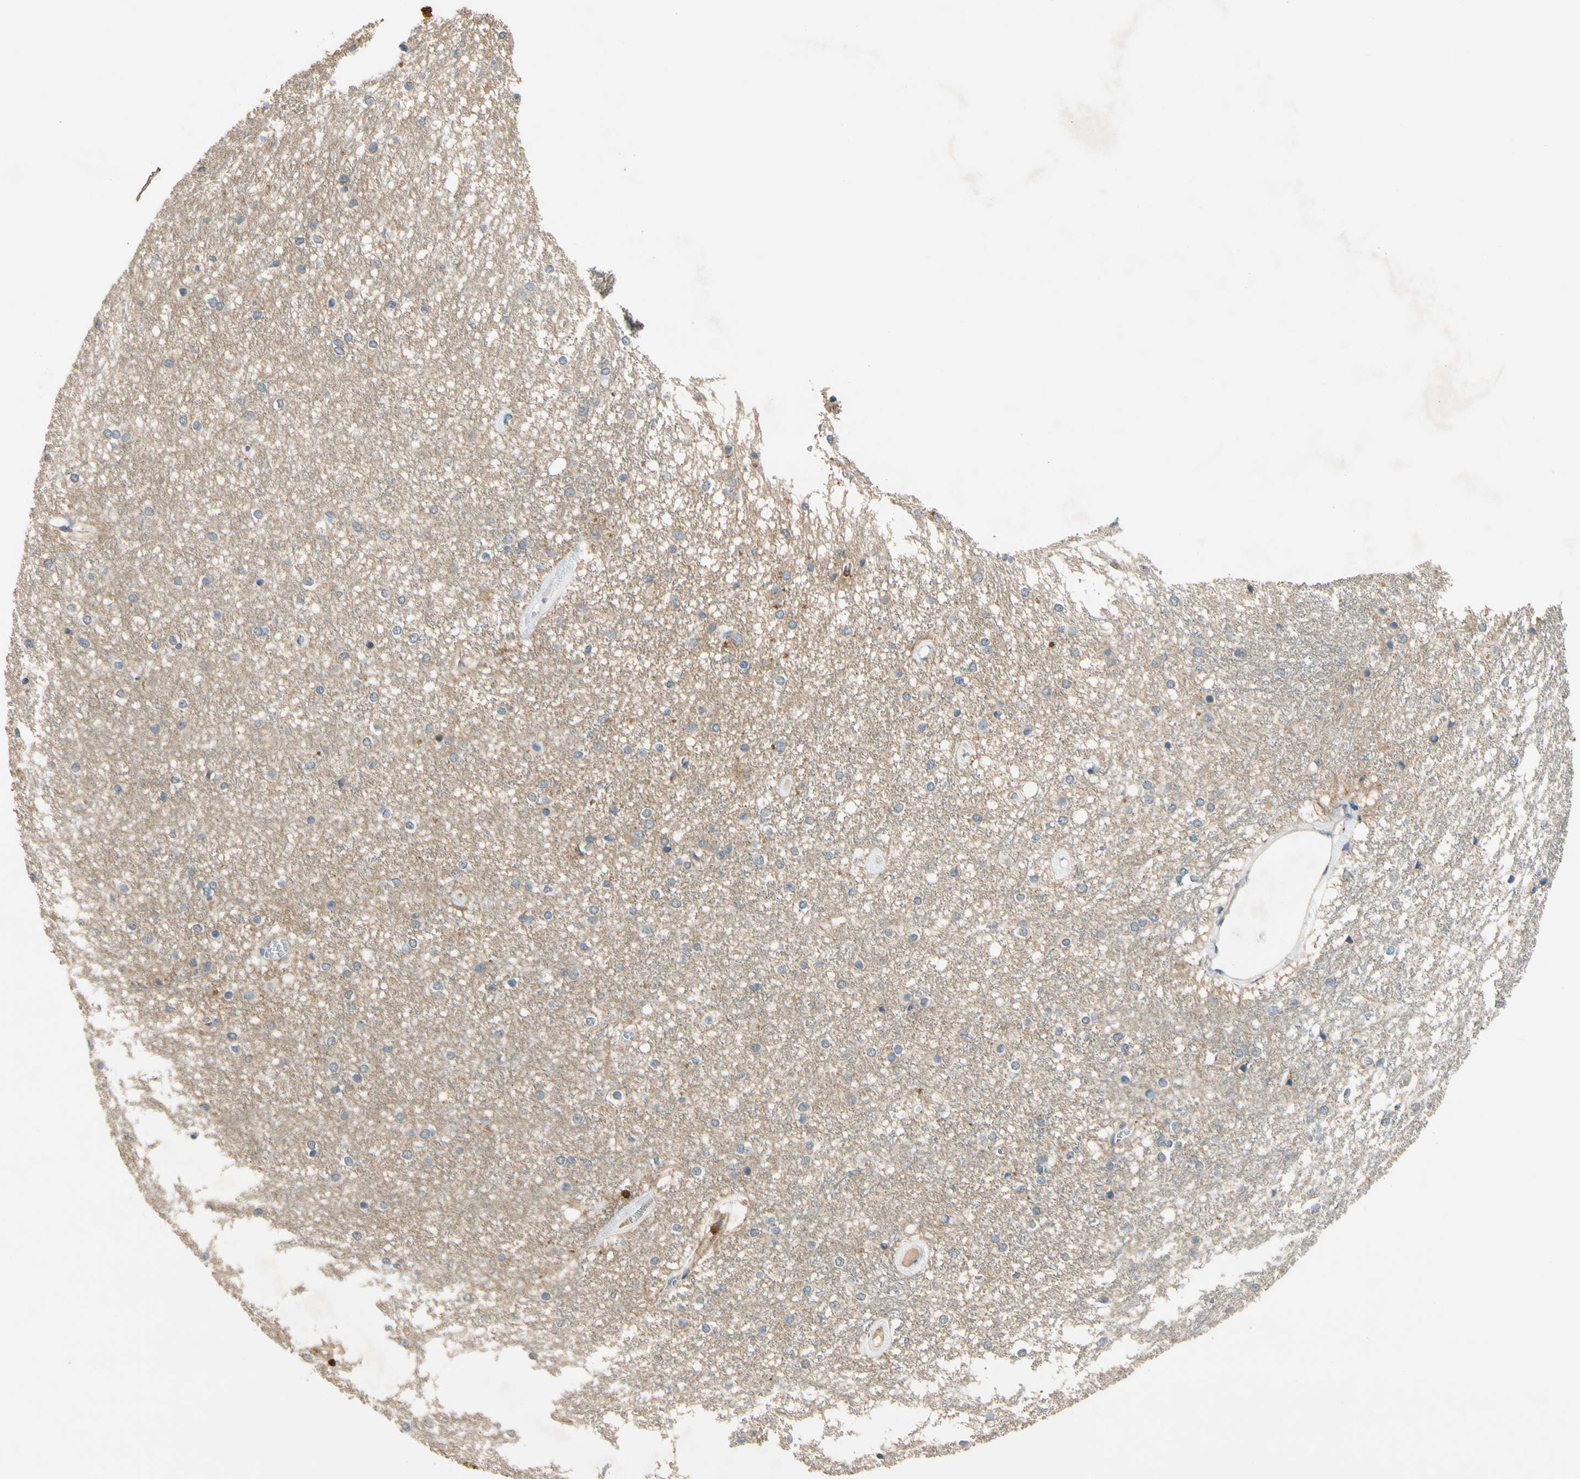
{"staining": {"intensity": "negative", "quantity": "none", "location": "none"}, "tissue": "caudate", "cell_type": "Glial cells", "image_type": "normal", "snomed": [{"axis": "morphology", "description": "Normal tissue, NOS"}, {"axis": "topography", "description": "Lateral ventricle wall"}], "caption": "Protein analysis of benign caudate shows no significant positivity in glial cells.", "gene": "ALKBH3", "patient": {"sex": "female", "age": 19}}